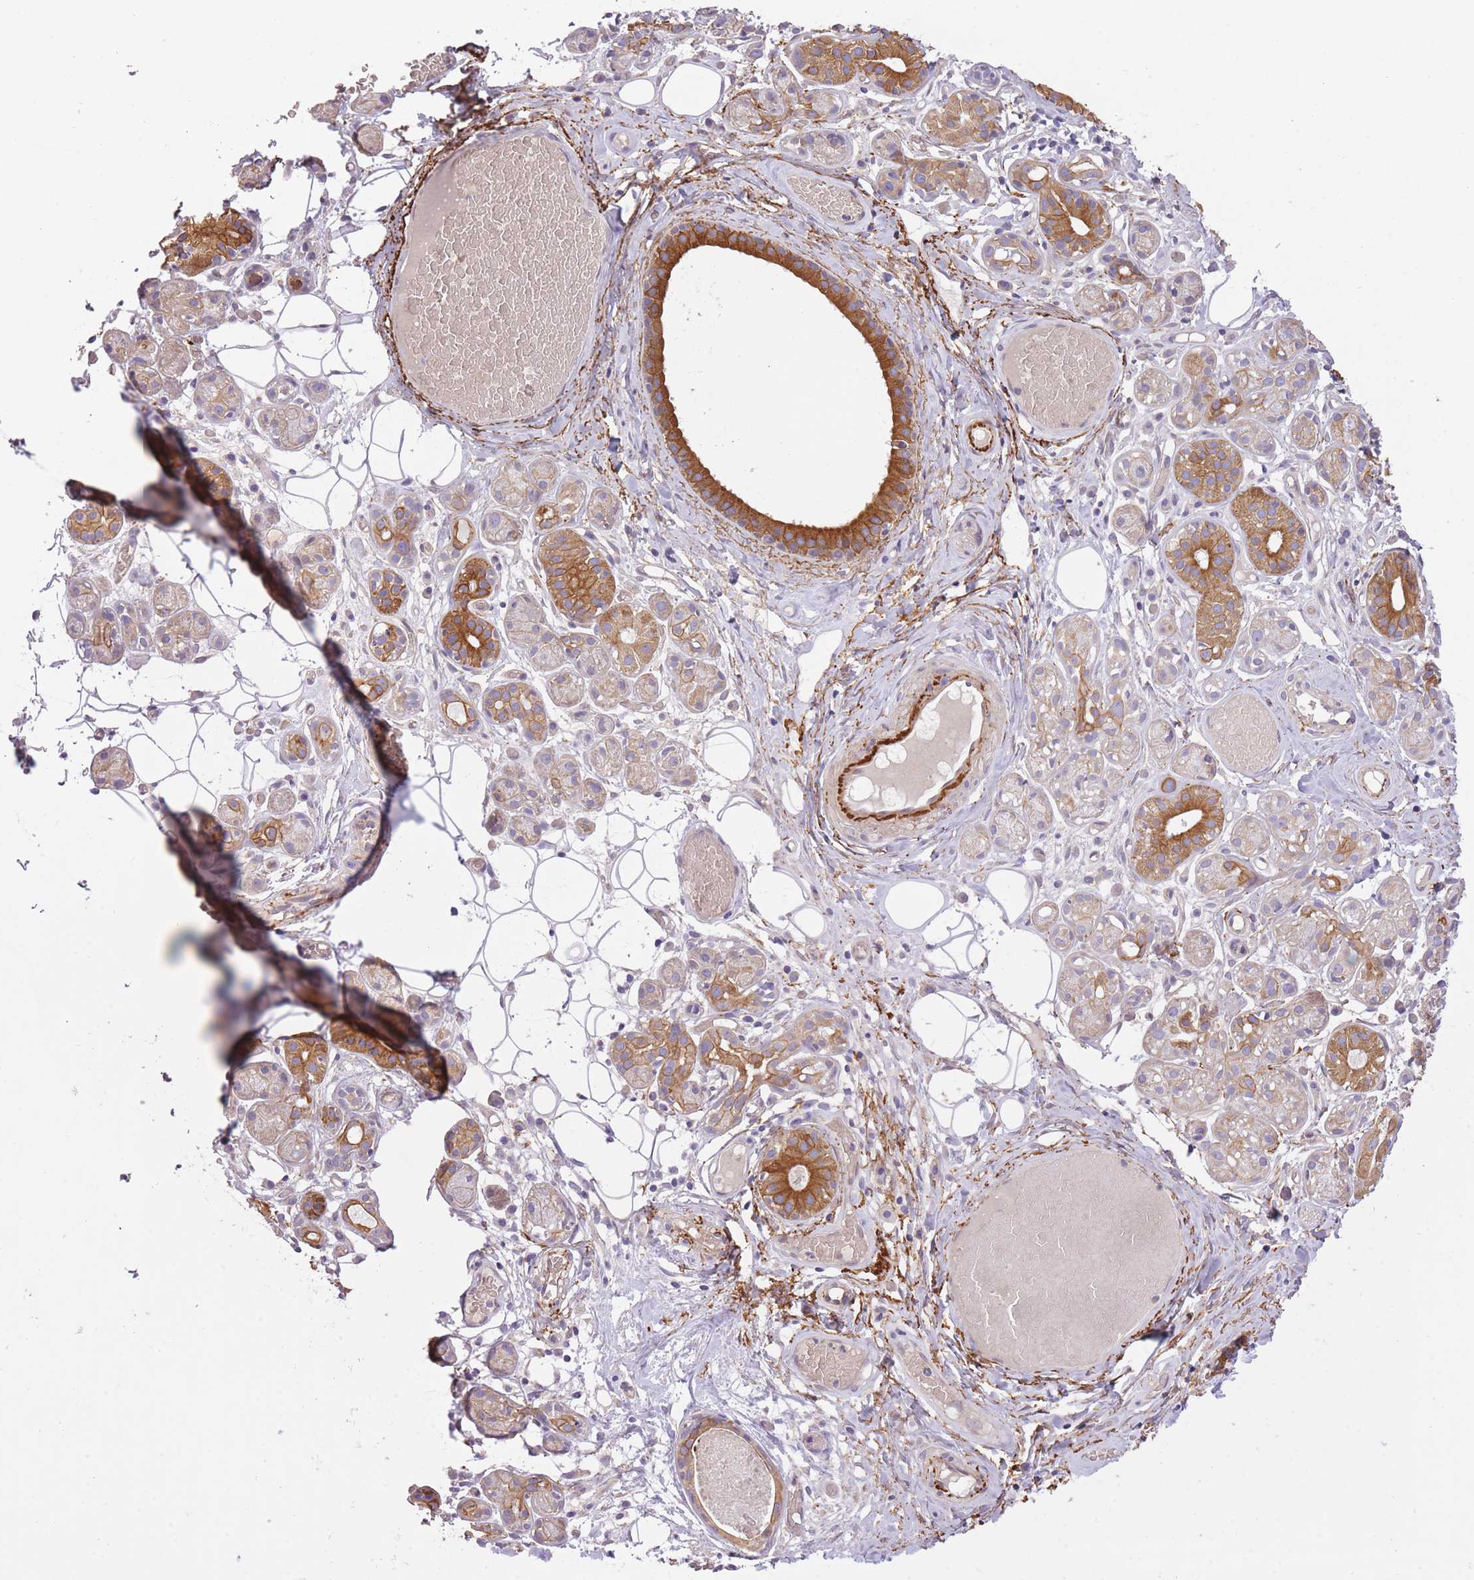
{"staining": {"intensity": "strong", "quantity": "<25%", "location": "cytoplasmic/membranous"}, "tissue": "salivary gland", "cell_type": "Glandular cells", "image_type": "normal", "snomed": [{"axis": "morphology", "description": "Normal tissue, NOS"}, {"axis": "topography", "description": "Salivary gland"}], "caption": "The micrograph shows immunohistochemical staining of normal salivary gland. There is strong cytoplasmic/membranous positivity is identified in approximately <25% of glandular cells. (brown staining indicates protein expression, while blue staining denotes nuclei).", "gene": "REV1", "patient": {"sex": "male", "age": 82}}